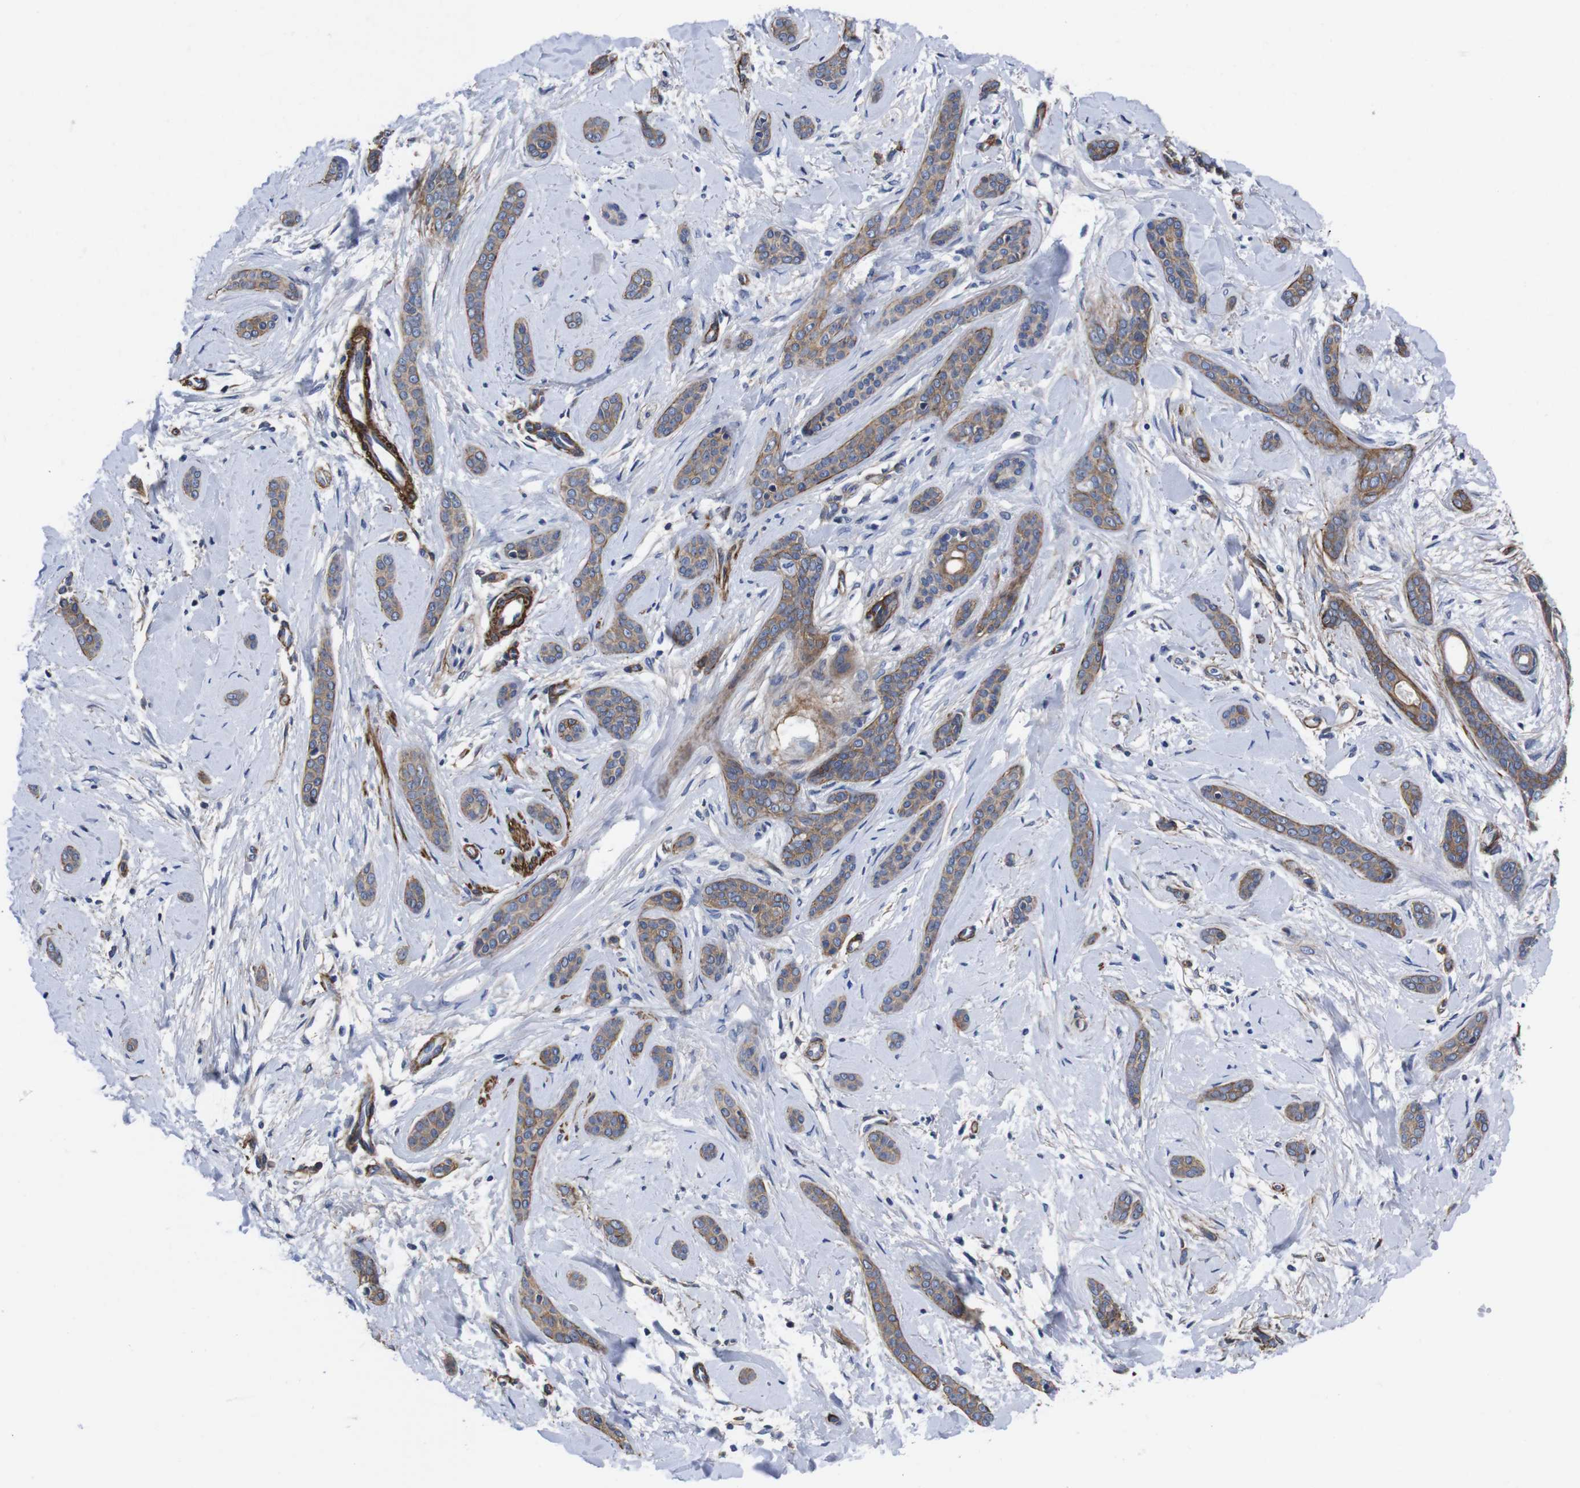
{"staining": {"intensity": "moderate", "quantity": ">75%", "location": "cytoplasmic/membranous"}, "tissue": "skin cancer", "cell_type": "Tumor cells", "image_type": "cancer", "snomed": [{"axis": "morphology", "description": "Basal cell carcinoma"}, {"axis": "morphology", "description": "Adnexal tumor, benign"}, {"axis": "topography", "description": "Skin"}], "caption": "Human skin cancer (basal cell carcinoma) stained for a protein (brown) displays moderate cytoplasmic/membranous positive staining in about >75% of tumor cells.", "gene": "WNT10A", "patient": {"sex": "female", "age": 42}}